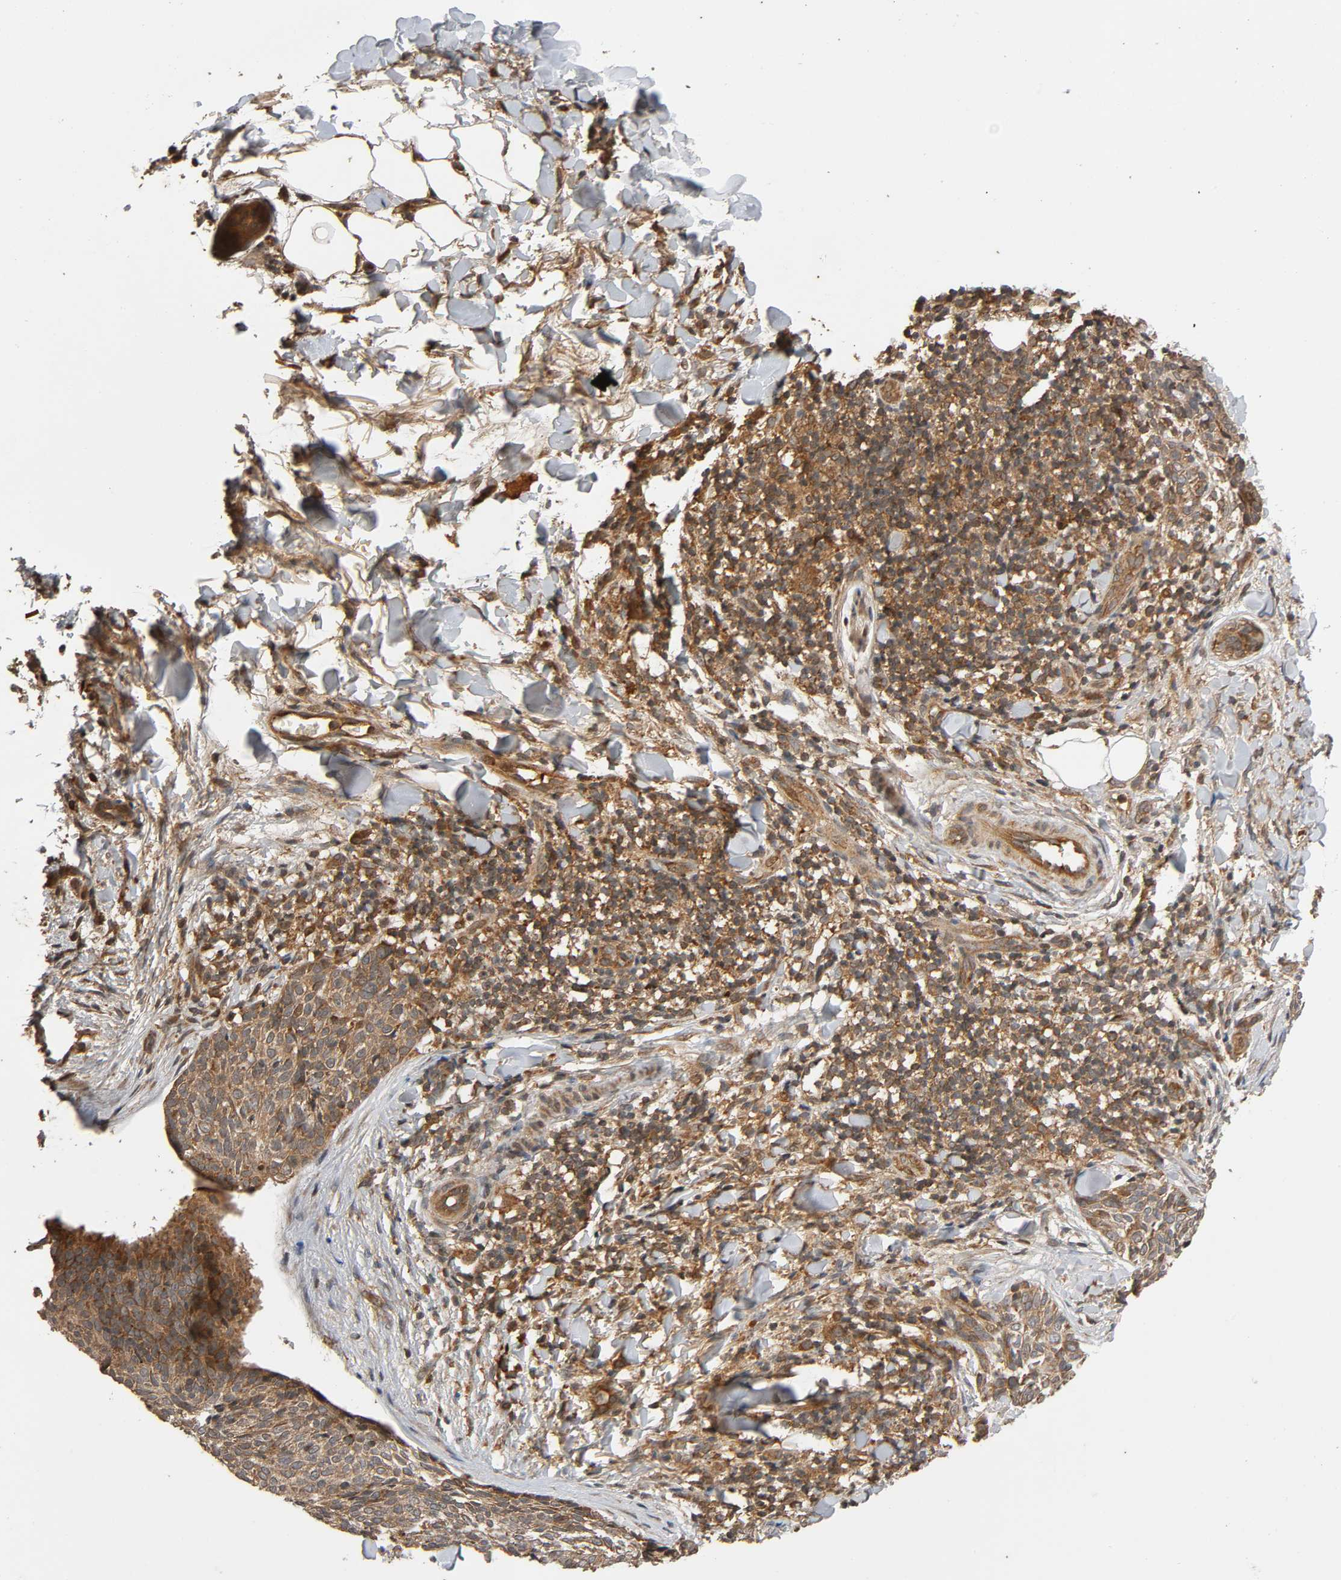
{"staining": {"intensity": "moderate", "quantity": ">75%", "location": "cytoplasmic/membranous"}, "tissue": "skin cancer", "cell_type": "Tumor cells", "image_type": "cancer", "snomed": [{"axis": "morphology", "description": "Normal tissue, NOS"}, {"axis": "morphology", "description": "Basal cell carcinoma"}, {"axis": "topography", "description": "Skin"}], "caption": "Human skin basal cell carcinoma stained with a brown dye exhibits moderate cytoplasmic/membranous positive staining in approximately >75% of tumor cells.", "gene": "MAP3K8", "patient": {"sex": "female", "age": 57}}